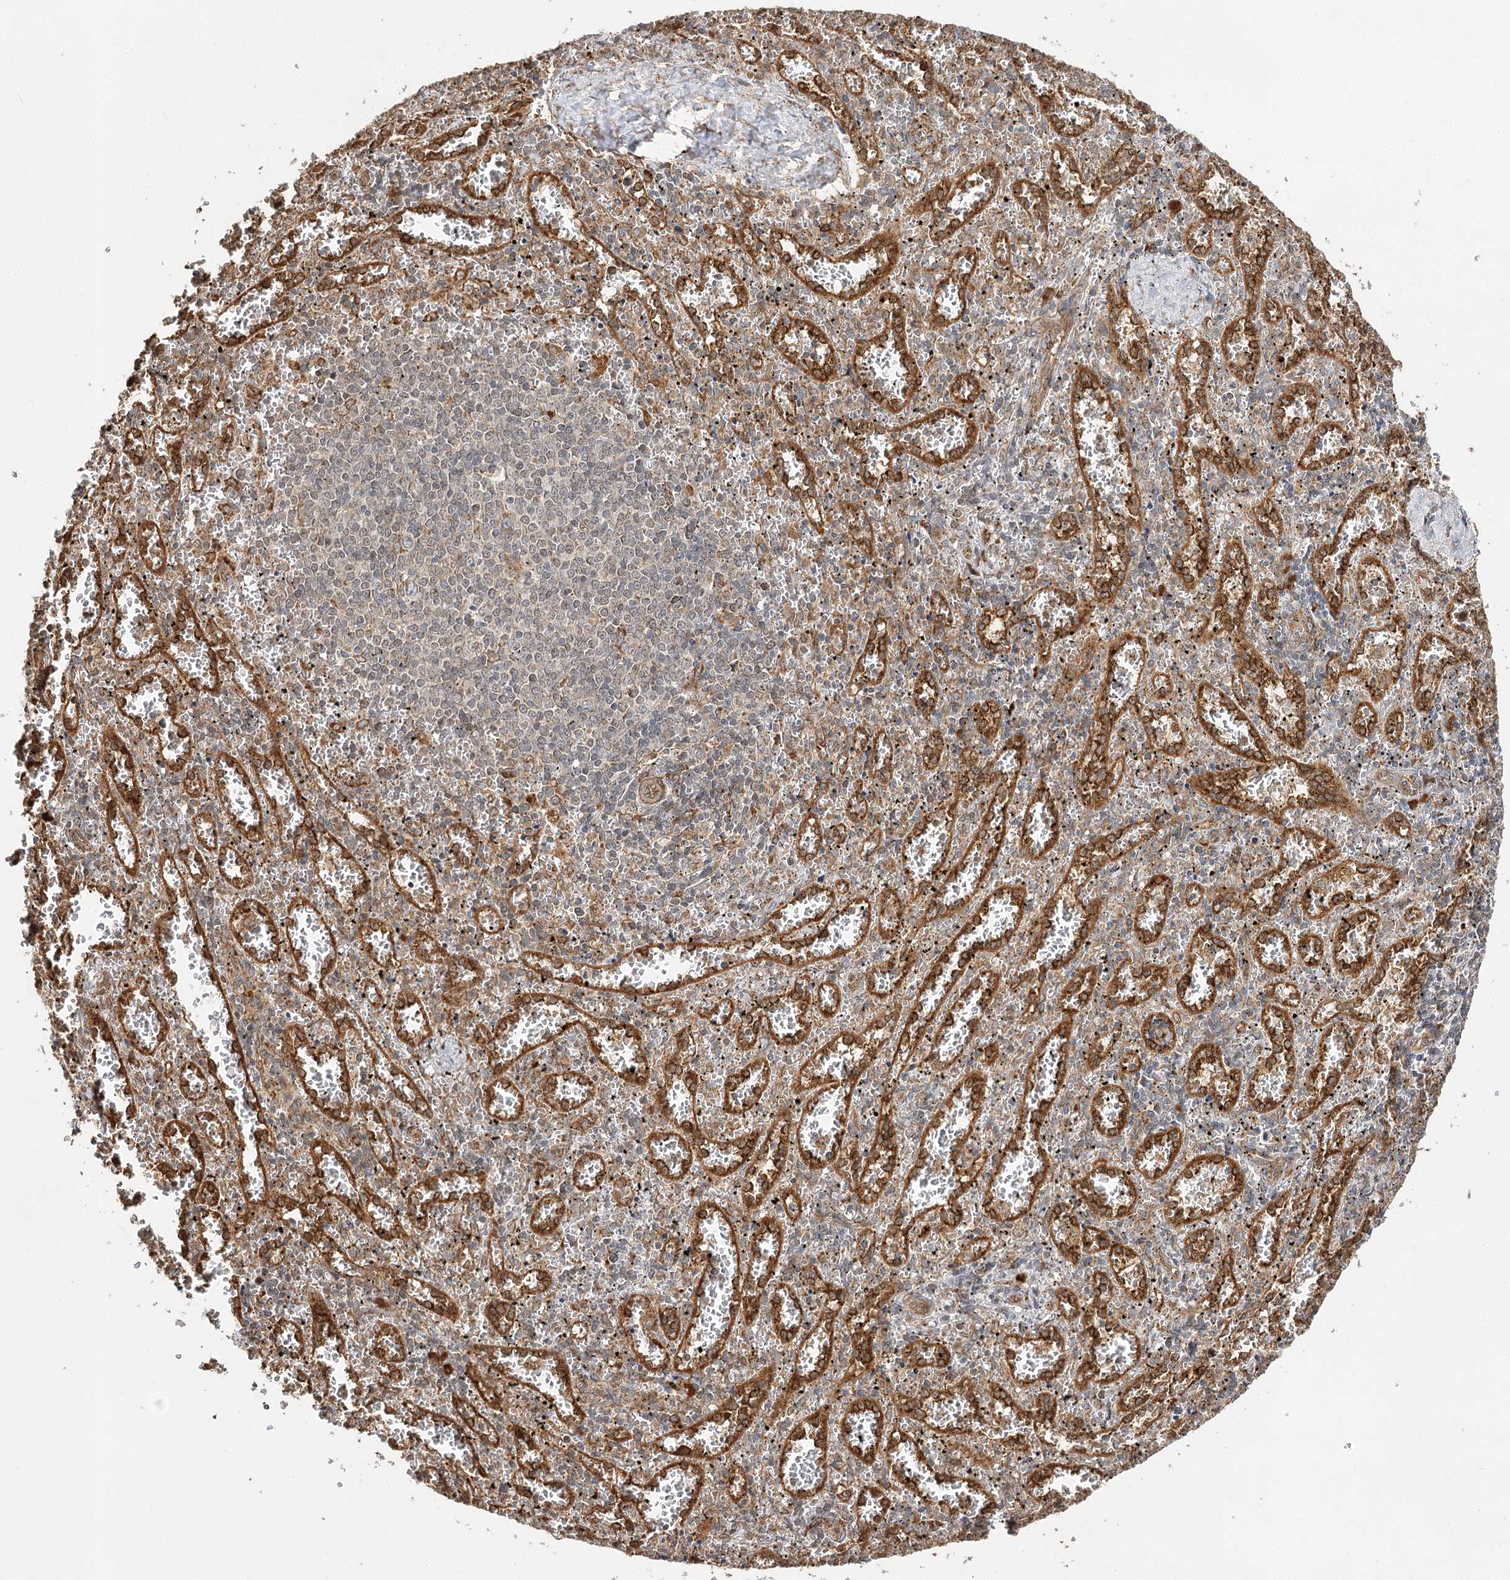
{"staining": {"intensity": "weak", "quantity": "<25%", "location": "cytoplasmic/membranous"}, "tissue": "spleen", "cell_type": "Cells in red pulp", "image_type": "normal", "snomed": [{"axis": "morphology", "description": "Normal tissue, NOS"}, {"axis": "topography", "description": "Spleen"}], "caption": "Immunohistochemistry (IHC) of normal spleen shows no positivity in cells in red pulp.", "gene": "DNAJB14", "patient": {"sex": "male", "age": 11}}